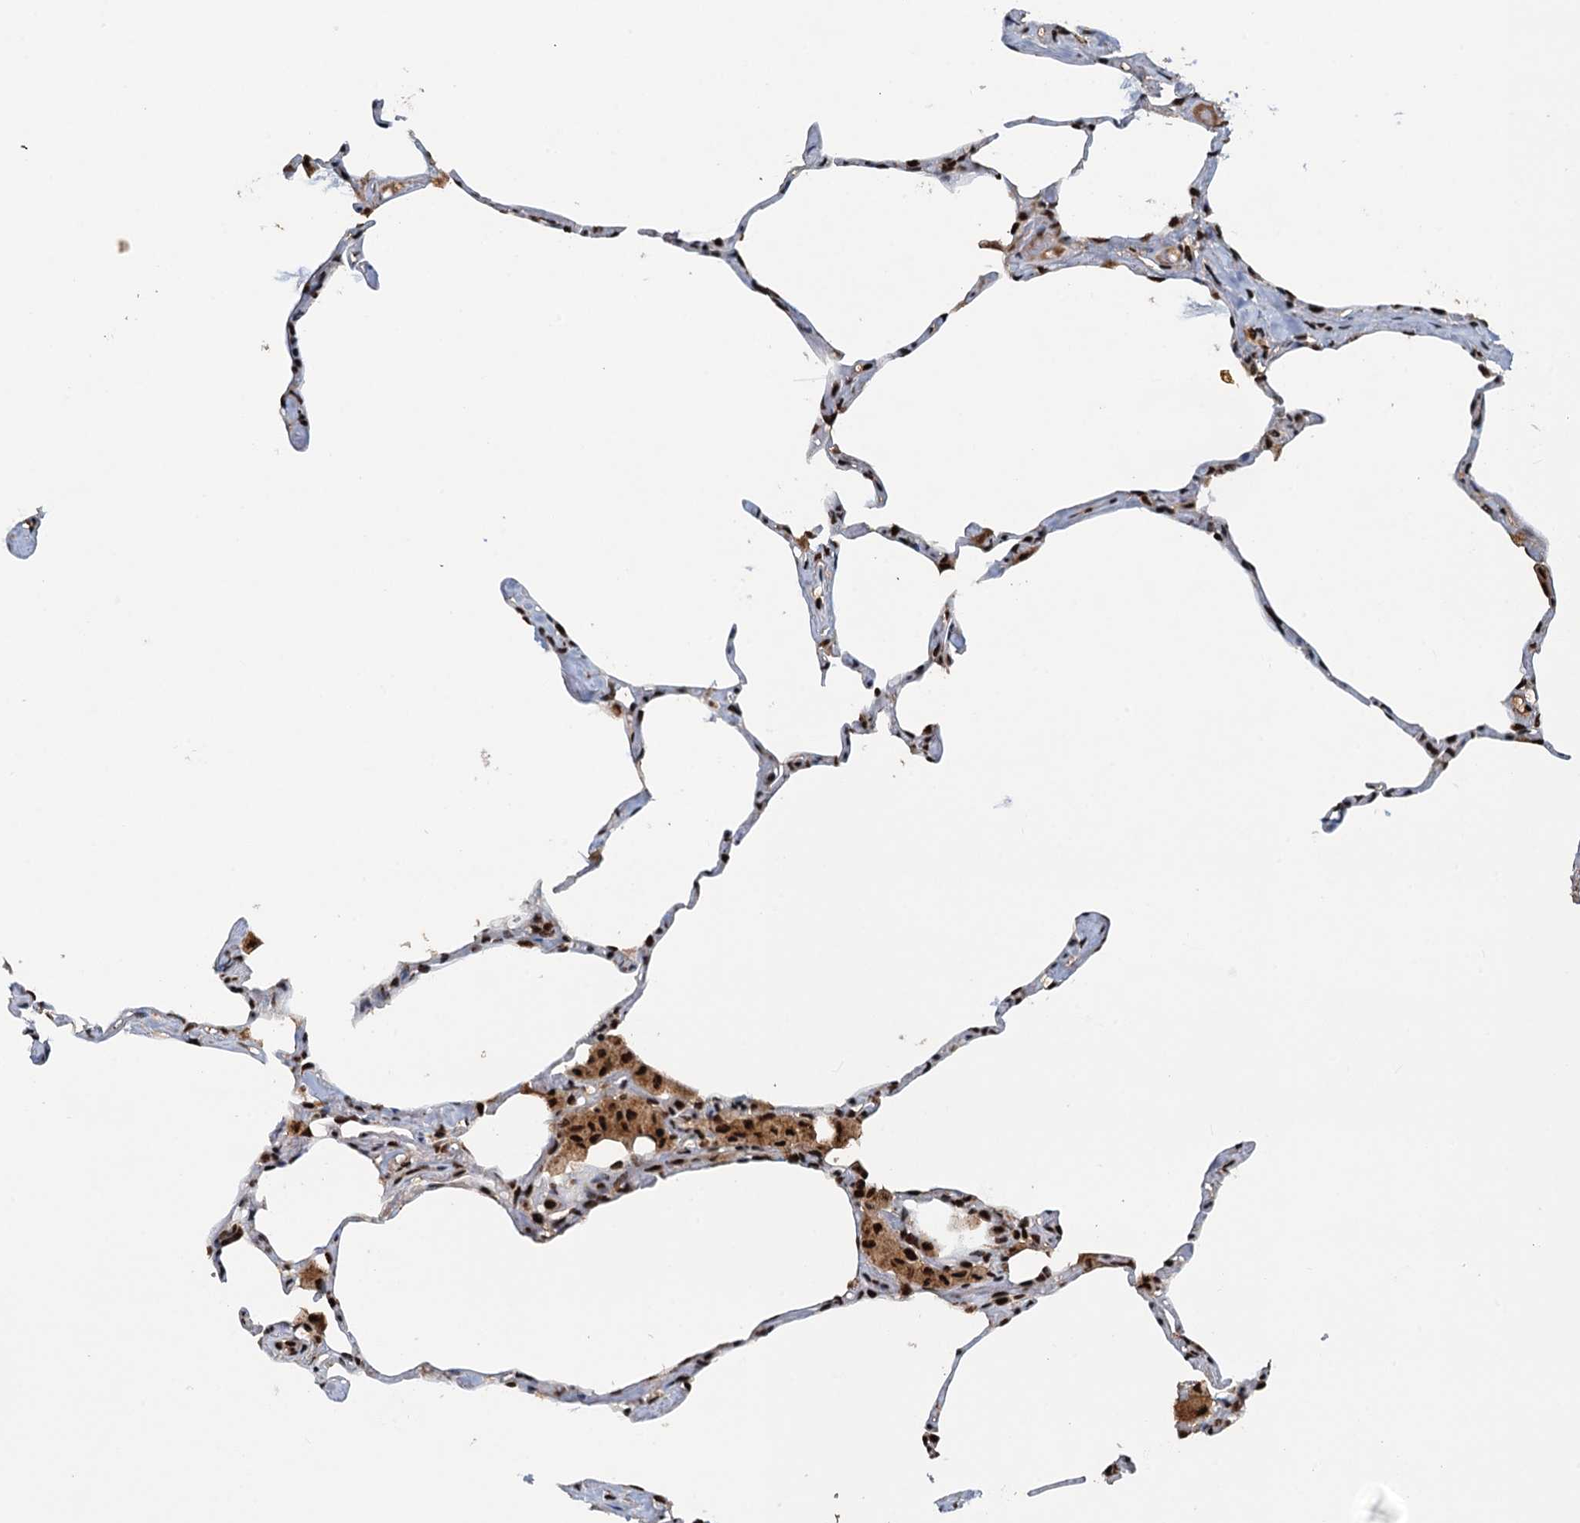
{"staining": {"intensity": "strong", "quantity": ">75%", "location": "nuclear"}, "tissue": "lung", "cell_type": "Alveolar cells", "image_type": "normal", "snomed": [{"axis": "morphology", "description": "Normal tissue, NOS"}, {"axis": "topography", "description": "Lung"}], "caption": "This histopathology image reveals immunohistochemistry (IHC) staining of normal lung, with high strong nuclear expression in about >75% of alveolar cells.", "gene": "ZC3H18", "patient": {"sex": "male", "age": 65}}